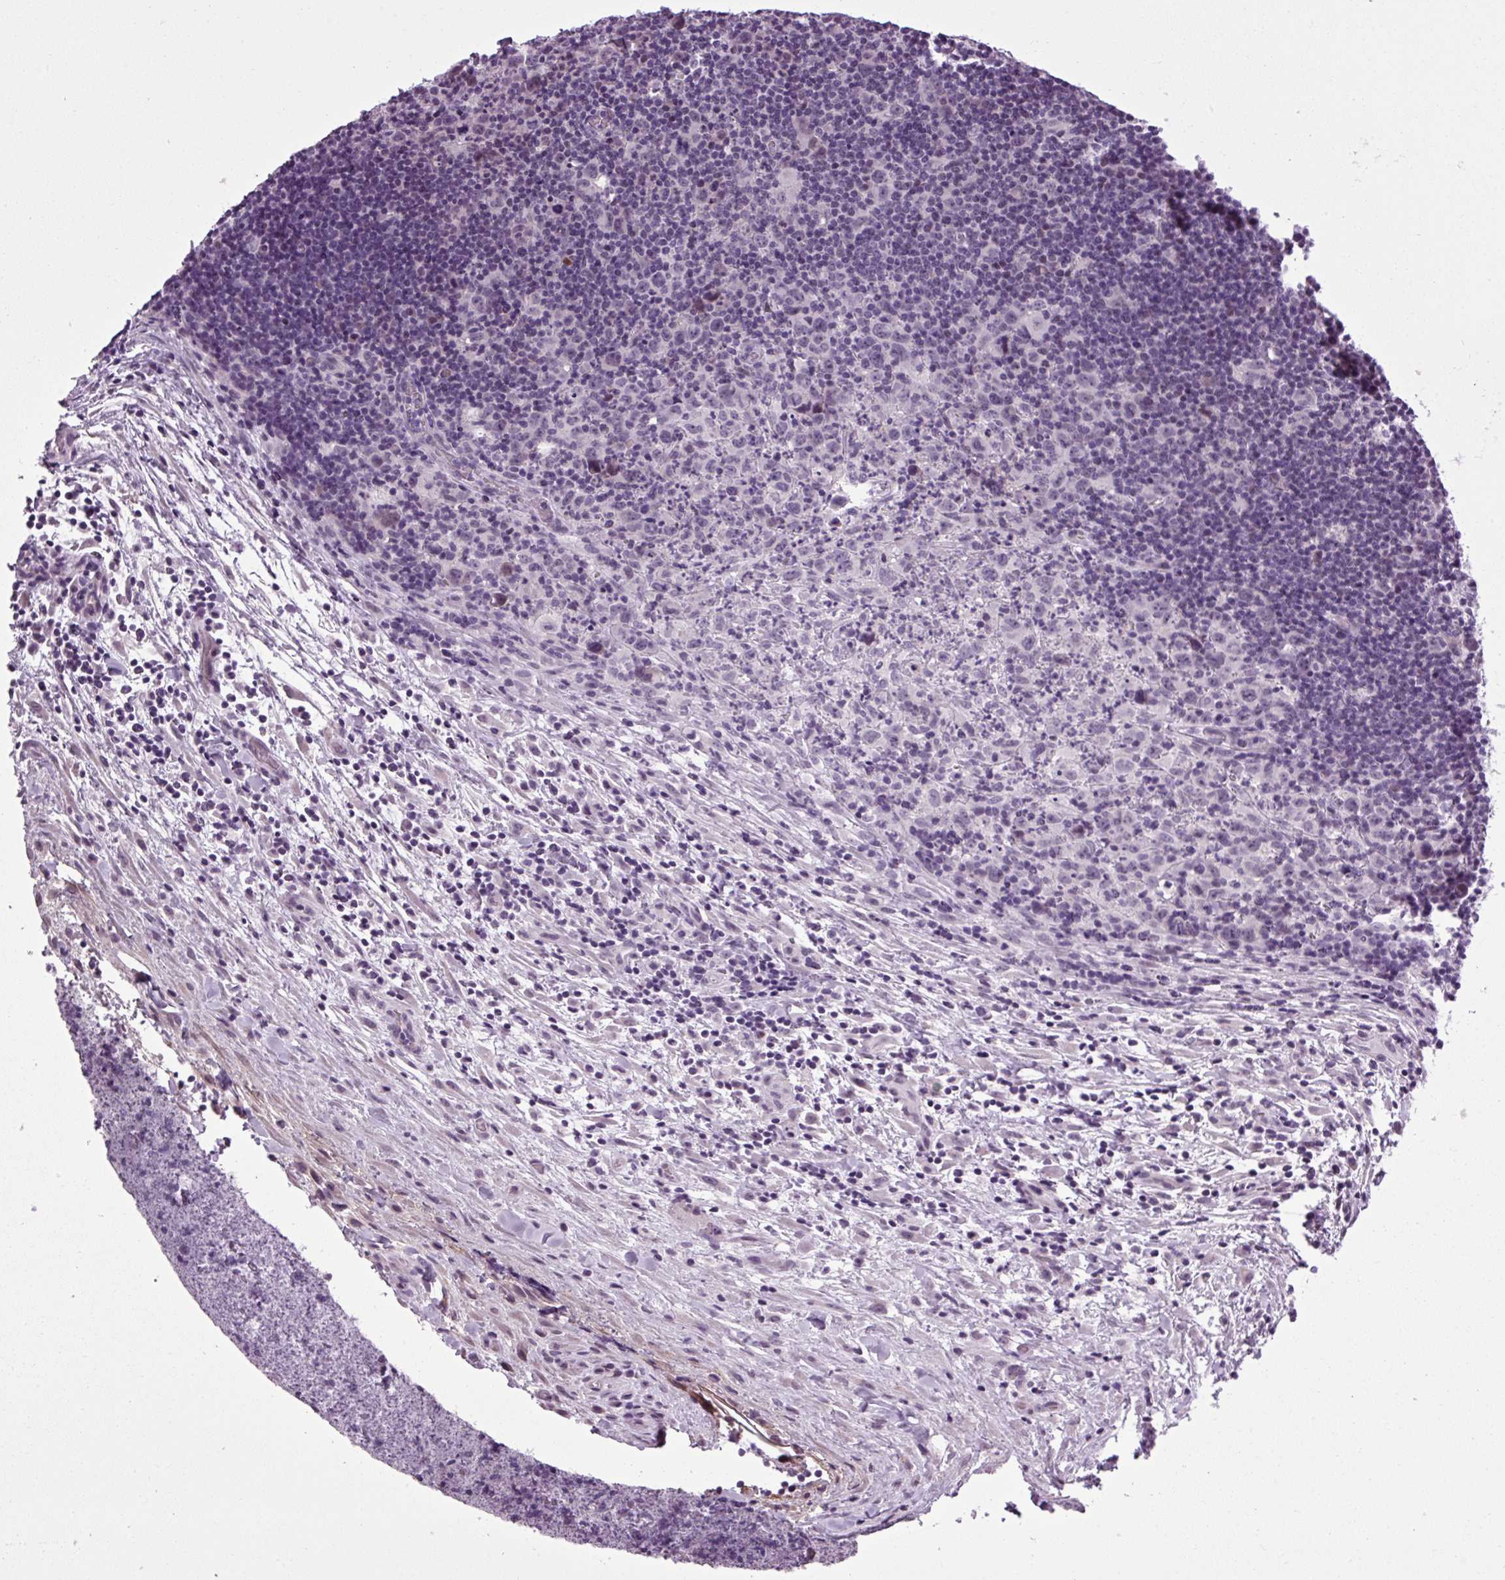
{"staining": {"intensity": "negative", "quantity": "none", "location": "none"}, "tissue": "lymphoma", "cell_type": "Tumor cells", "image_type": "cancer", "snomed": [{"axis": "morphology", "description": "Hodgkin's disease, NOS"}, {"axis": "topography", "description": "Lymph node"}], "caption": "Immunohistochemistry (IHC) photomicrograph of Hodgkin's disease stained for a protein (brown), which shows no expression in tumor cells.", "gene": "A1CF", "patient": {"sex": "female", "age": 18}}